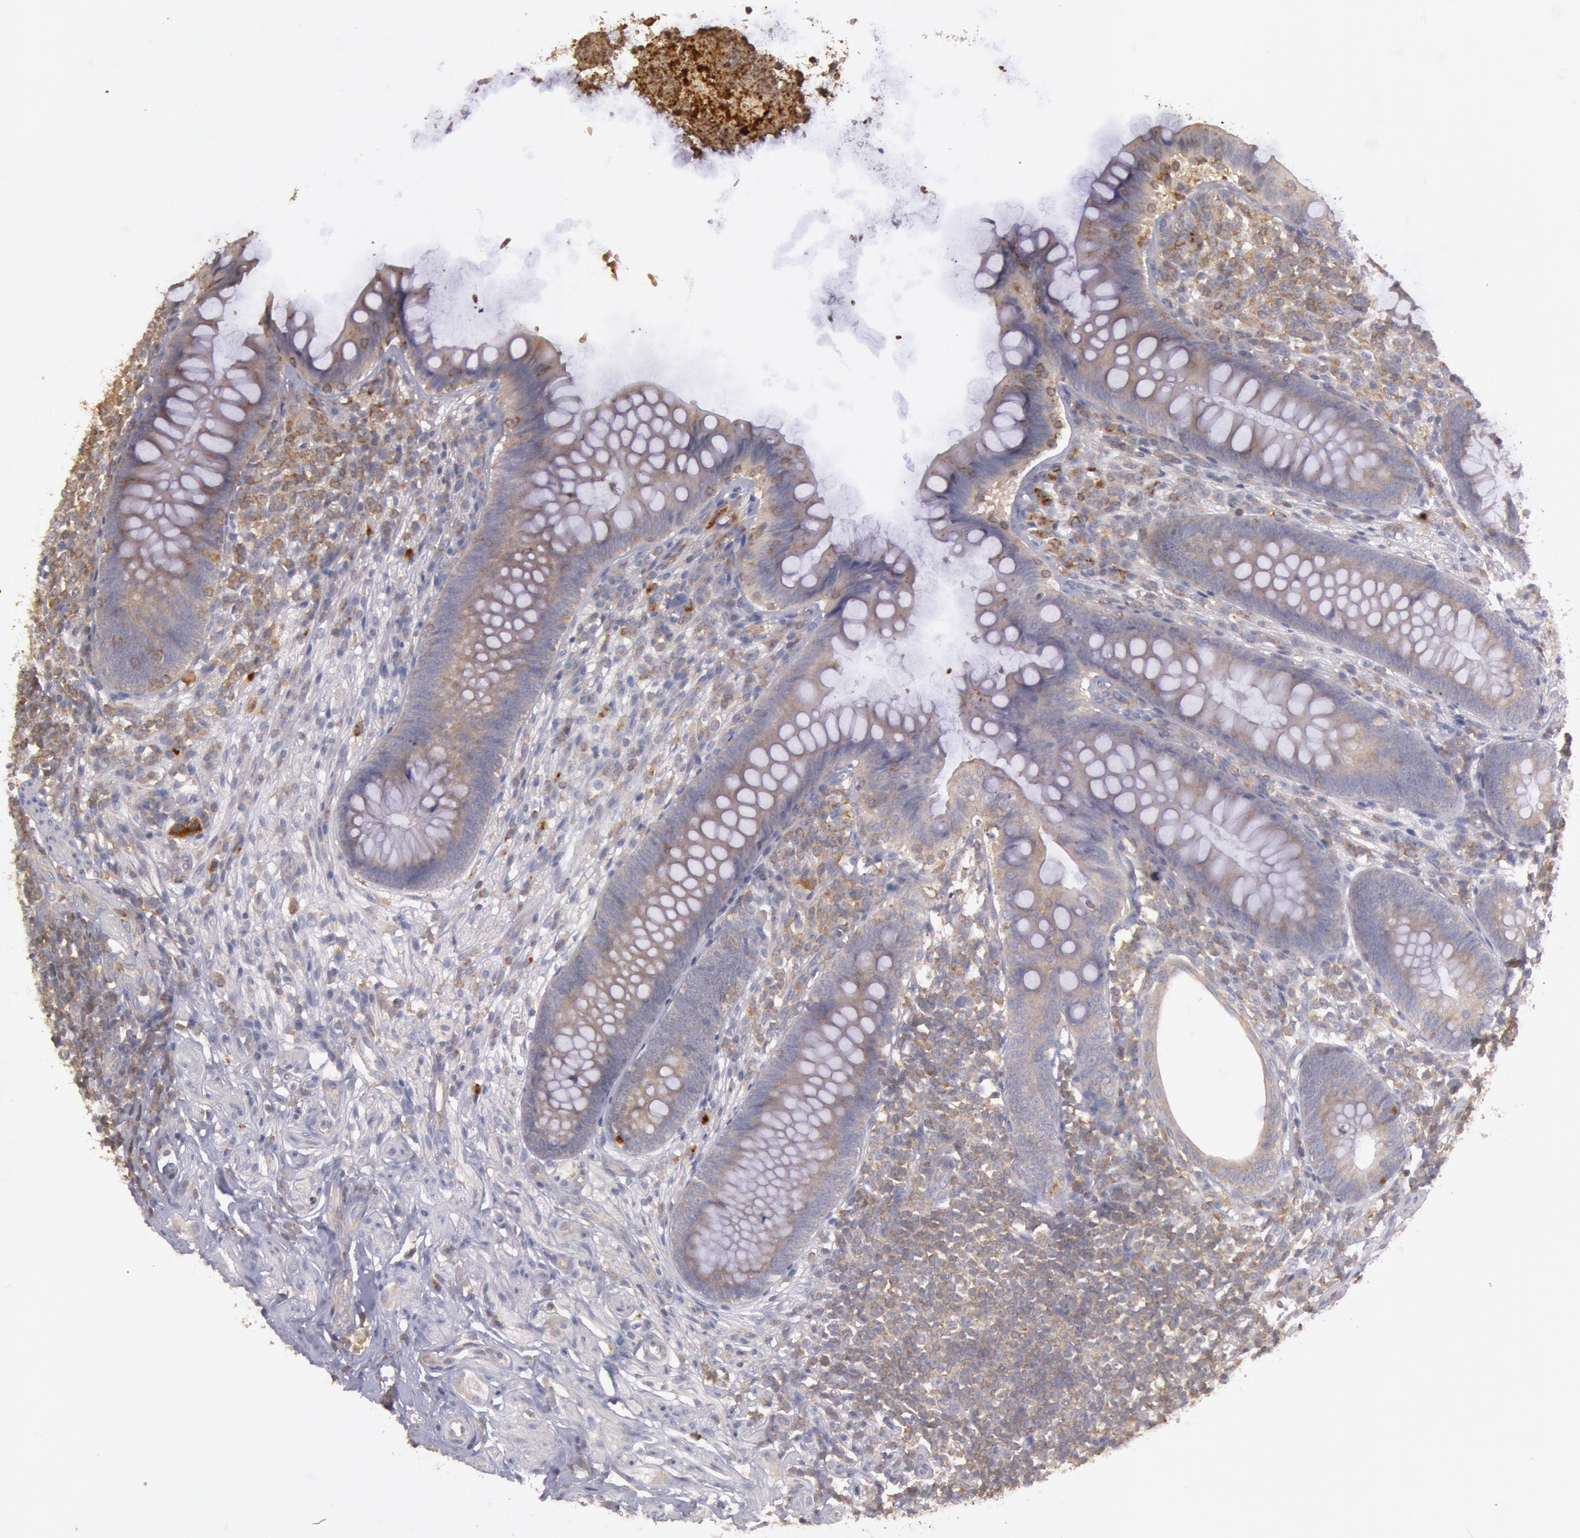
{"staining": {"intensity": "weak", "quantity": ">75%", "location": "cytoplasmic/membranous"}, "tissue": "appendix", "cell_type": "Glandular cells", "image_type": "normal", "snomed": [{"axis": "morphology", "description": "Normal tissue, NOS"}, {"axis": "topography", "description": "Appendix"}], "caption": "This is a histology image of IHC staining of normal appendix, which shows weak positivity in the cytoplasmic/membranous of glandular cells.", "gene": "PIK3R1", "patient": {"sex": "female", "age": 66}}